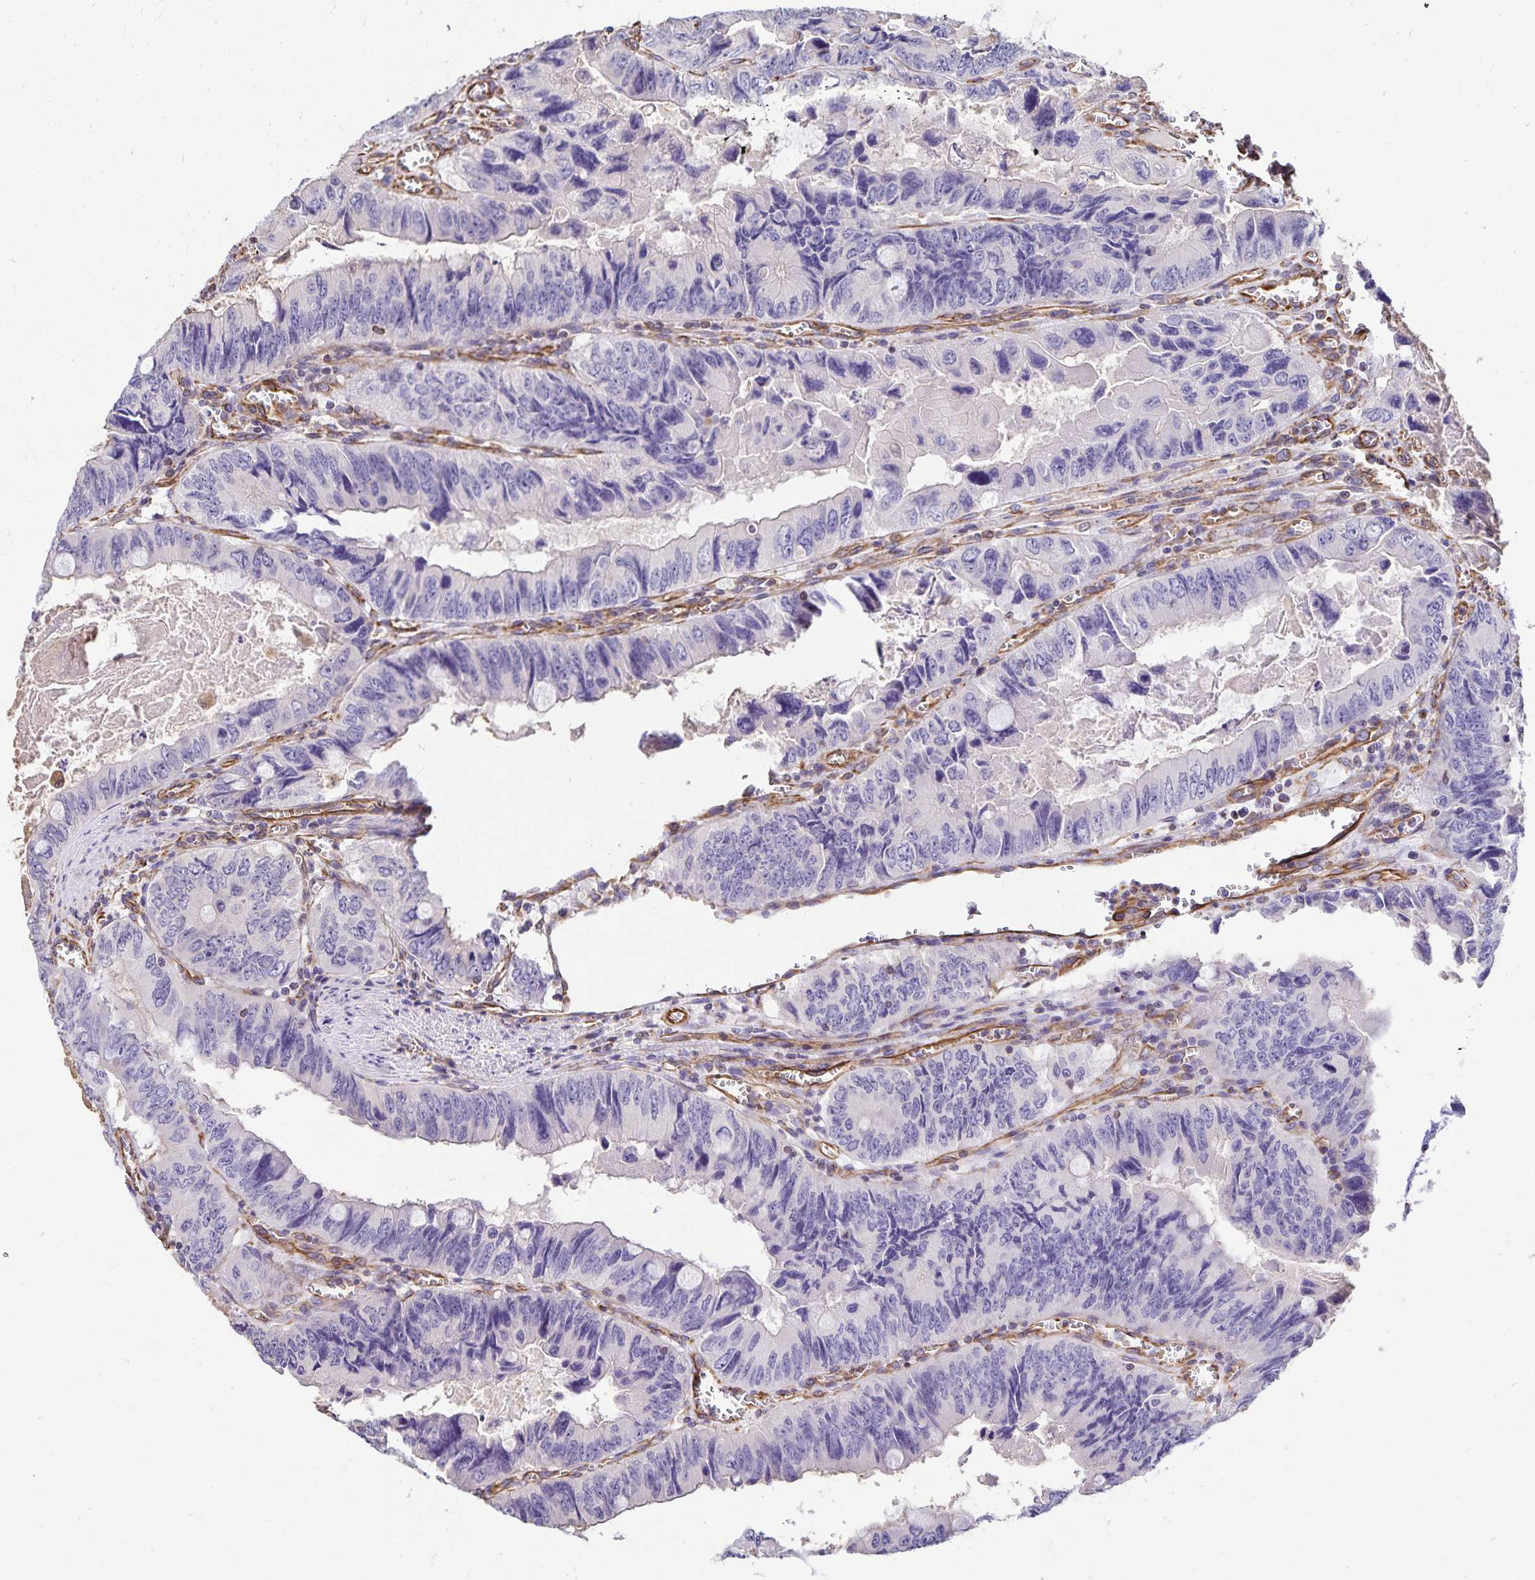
{"staining": {"intensity": "negative", "quantity": "none", "location": "none"}, "tissue": "colorectal cancer", "cell_type": "Tumor cells", "image_type": "cancer", "snomed": [{"axis": "morphology", "description": "Adenocarcinoma, NOS"}, {"axis": "topography", "description": "Colon"}], "caption": "Tumor cells are negative for protein expression in human colorectal cancer (adenocarcinoma).", "gene": "TRPV6", "patient": {"sex": "female", "age": 84}}